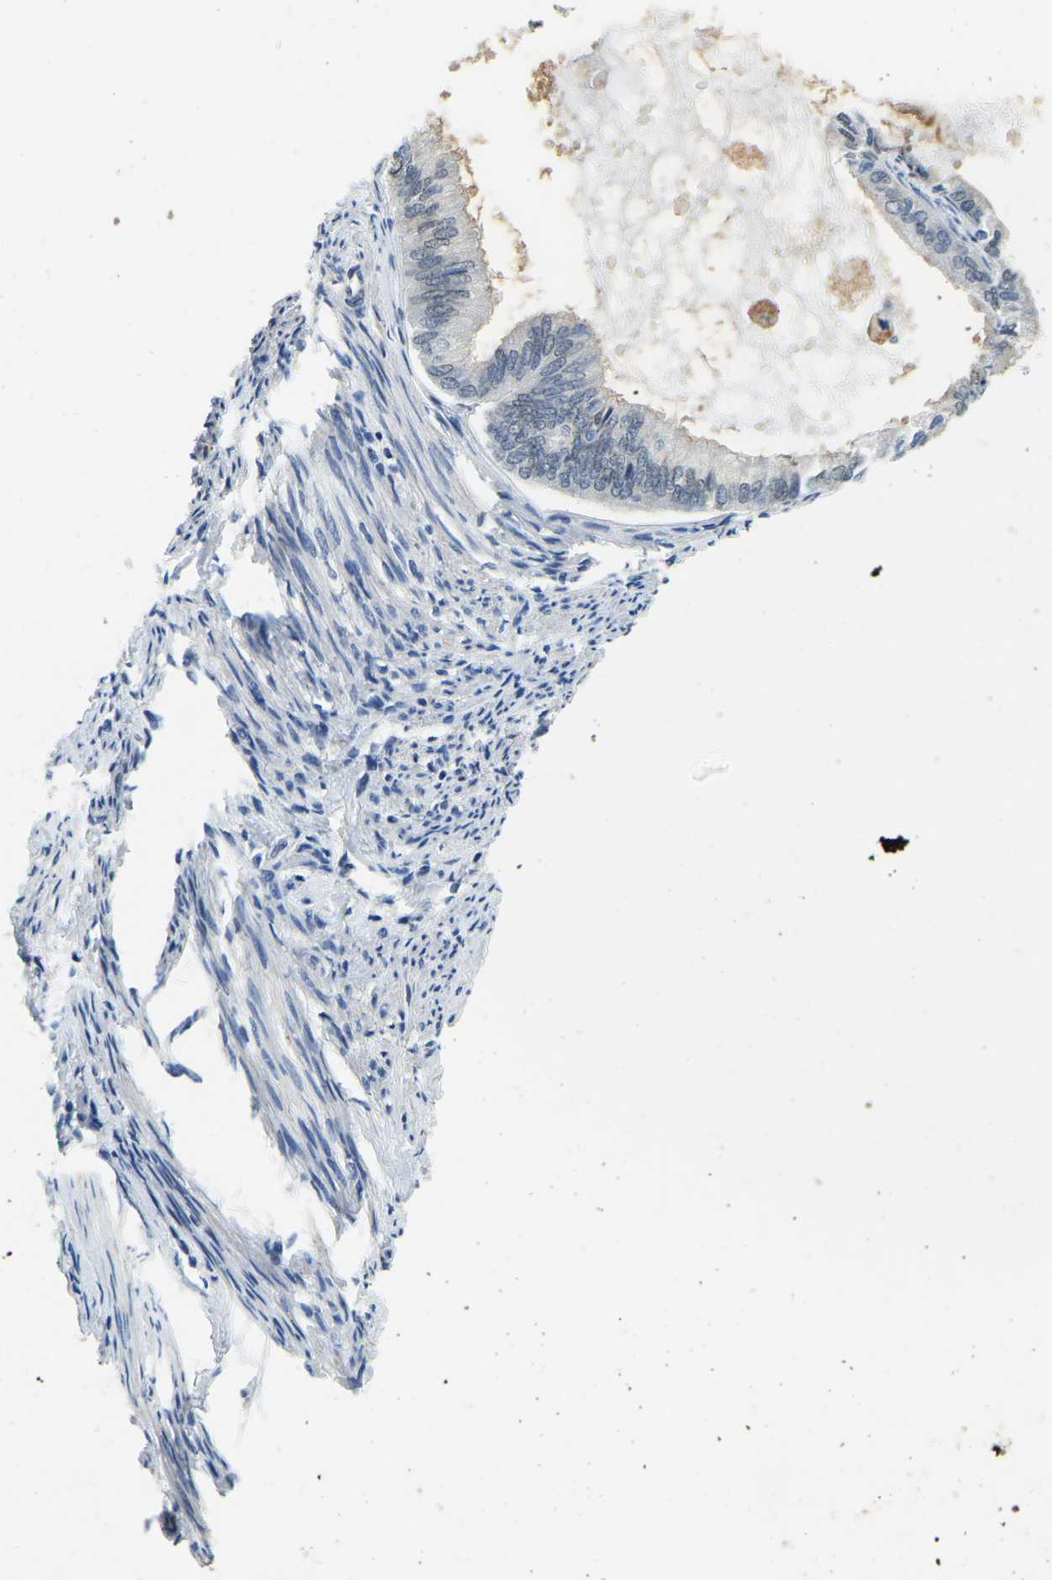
{"staining": {"intensity": "negative", "quantity": "none", "location": "none"}, "tissue": "endometrial cancer", "cell_type": "Tumor cells", "image_type": "cancer", "snomed": [{"axis": "morphology", "description": "Adenocarcinoma, NOS"}, {"axis": "topography", "description": "Endometrium"}], "caption": "Human endometrial adenocarcinoma stained for a protein using immunohistochemistry (IHC) reveals no staining in tumor cells.", "gene": "RANBP2", "patient": {"sex": "female", "age": 86}}